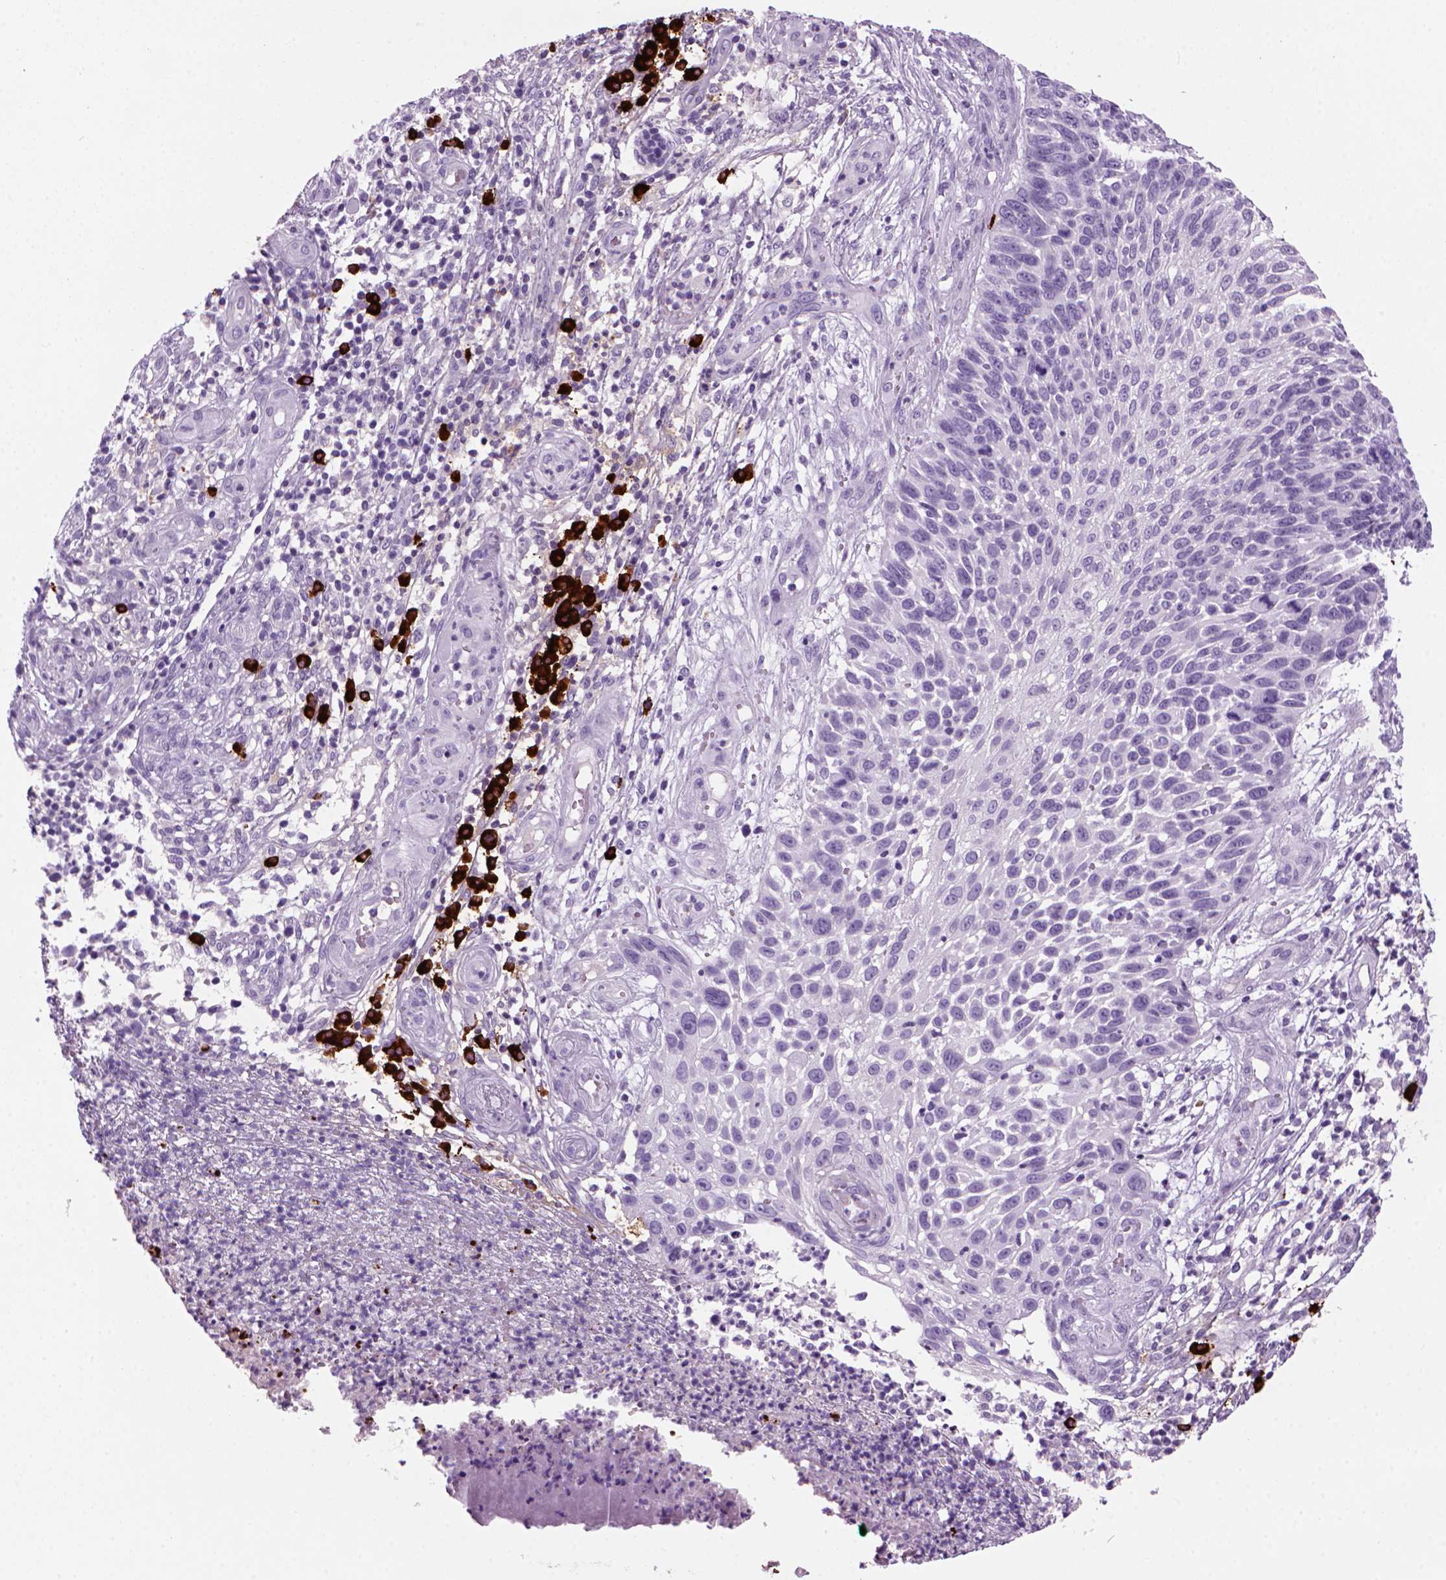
{"staining": {"intensity": "negative", "quantity": "none", "location": "none"}, "tissue": "skin cancer", "cell_type": "Tumor cells", "image_type": "cancer", "snomed": [{"axis": "morphology", "description": "Squamous cell carcinoma, NOS"}, {"axis": "topography", "description": "Skin"}], "caption": "Skin cancer was stained to show a protein in brown. There is no significant positivity in tumor cells.", "gene": "MZB1", "patient": {"sex": "male", "age": 92}}